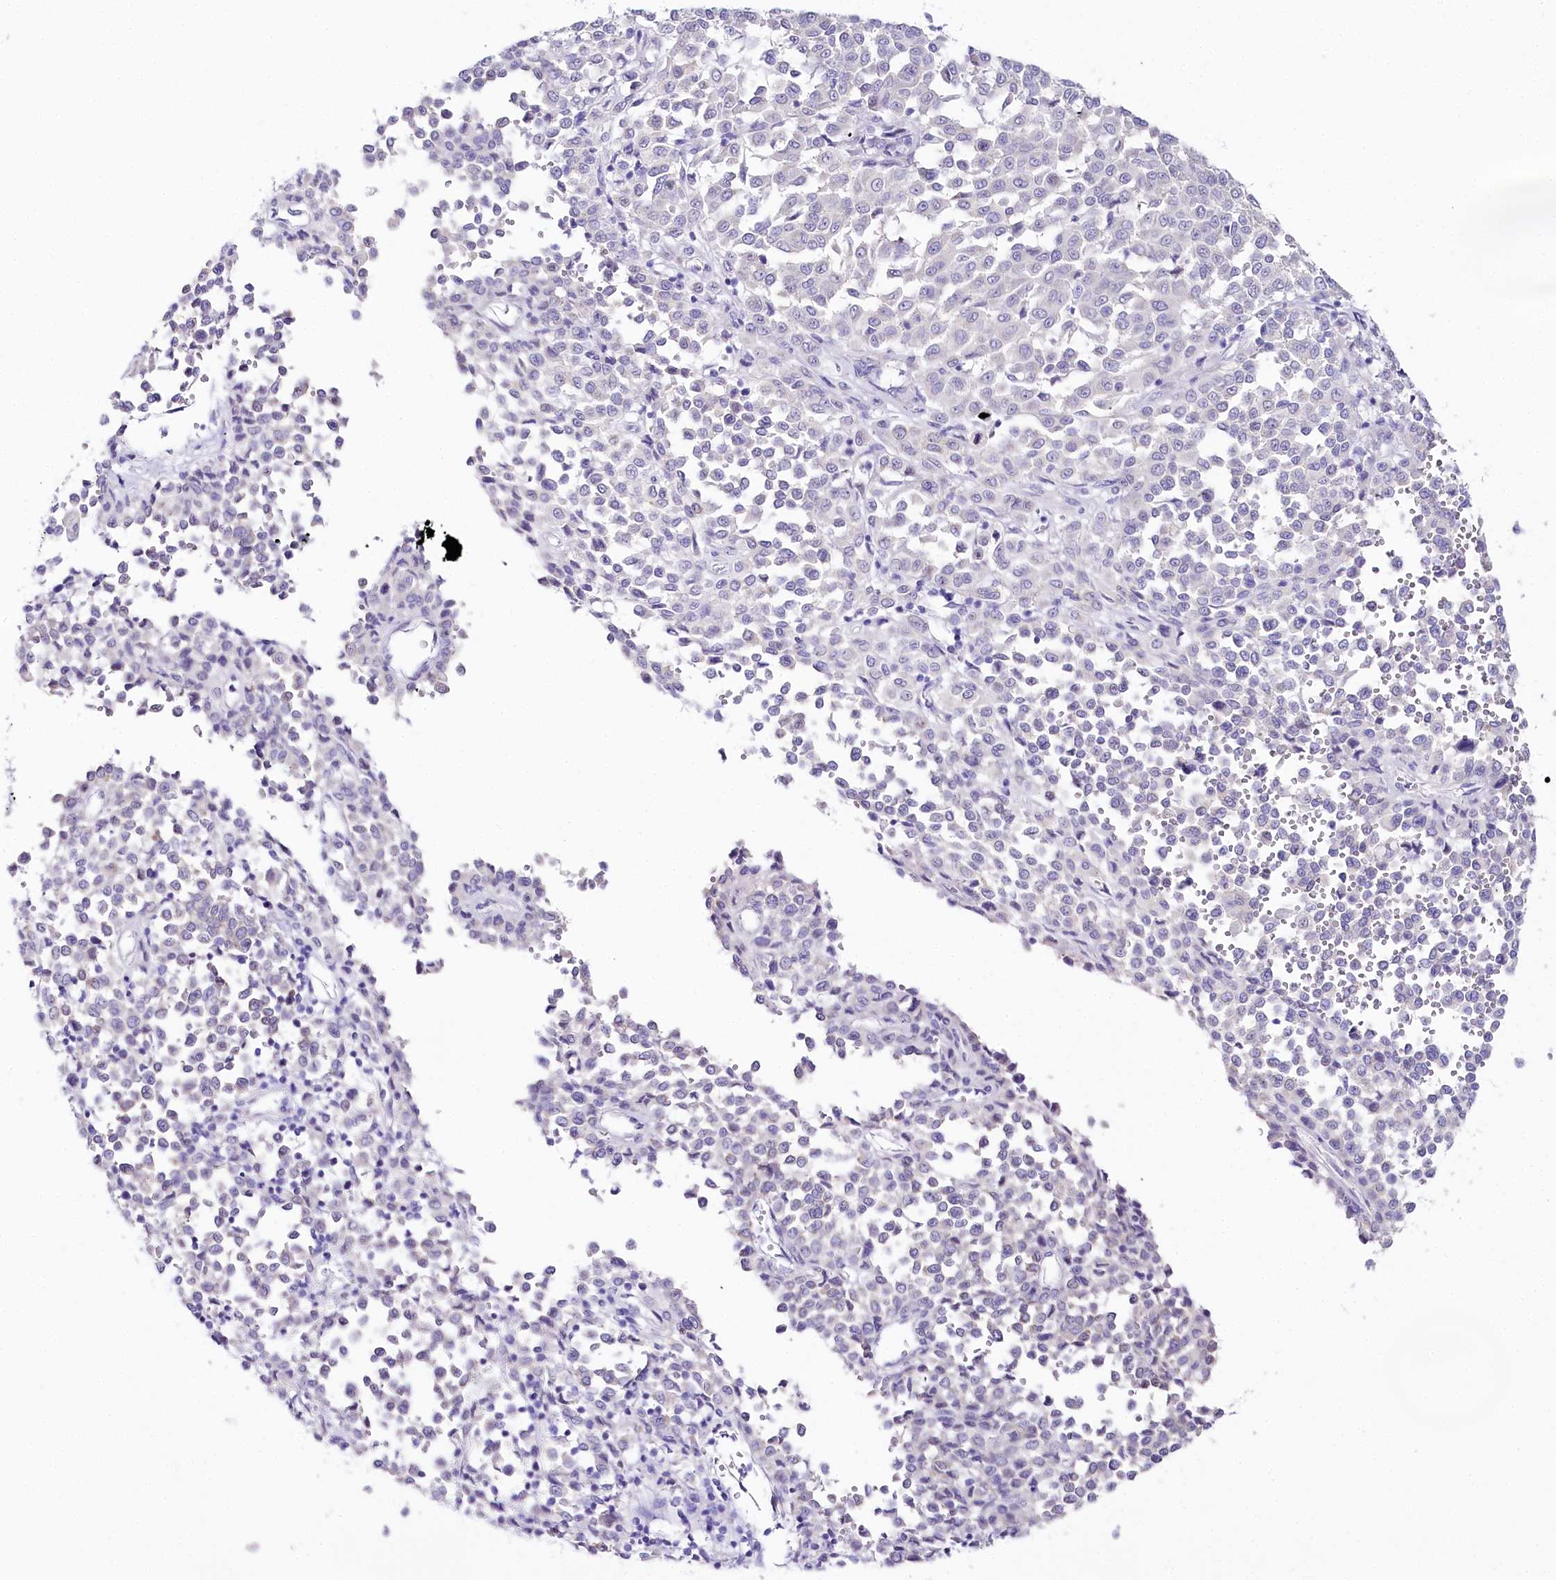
{"staining": {"intensity": "negative", "quantity": "none", "location": "none"}, "tissue": "melanoma", "cell_type": "Tumor cells", "image_type": "cancer", "snomed": [{"axis": "morphology", "description": "Malignant melanoma, Metastatic site"}, {"axis": "topography", "description": "Pancreas"}], "caption": "Immunohistochemical staining of human malignant melanoma (metastatic site) exhibits no significant expression in tumor cells.", "gene": "CSN3", "patient": {"sex": "female", "age": 30}}